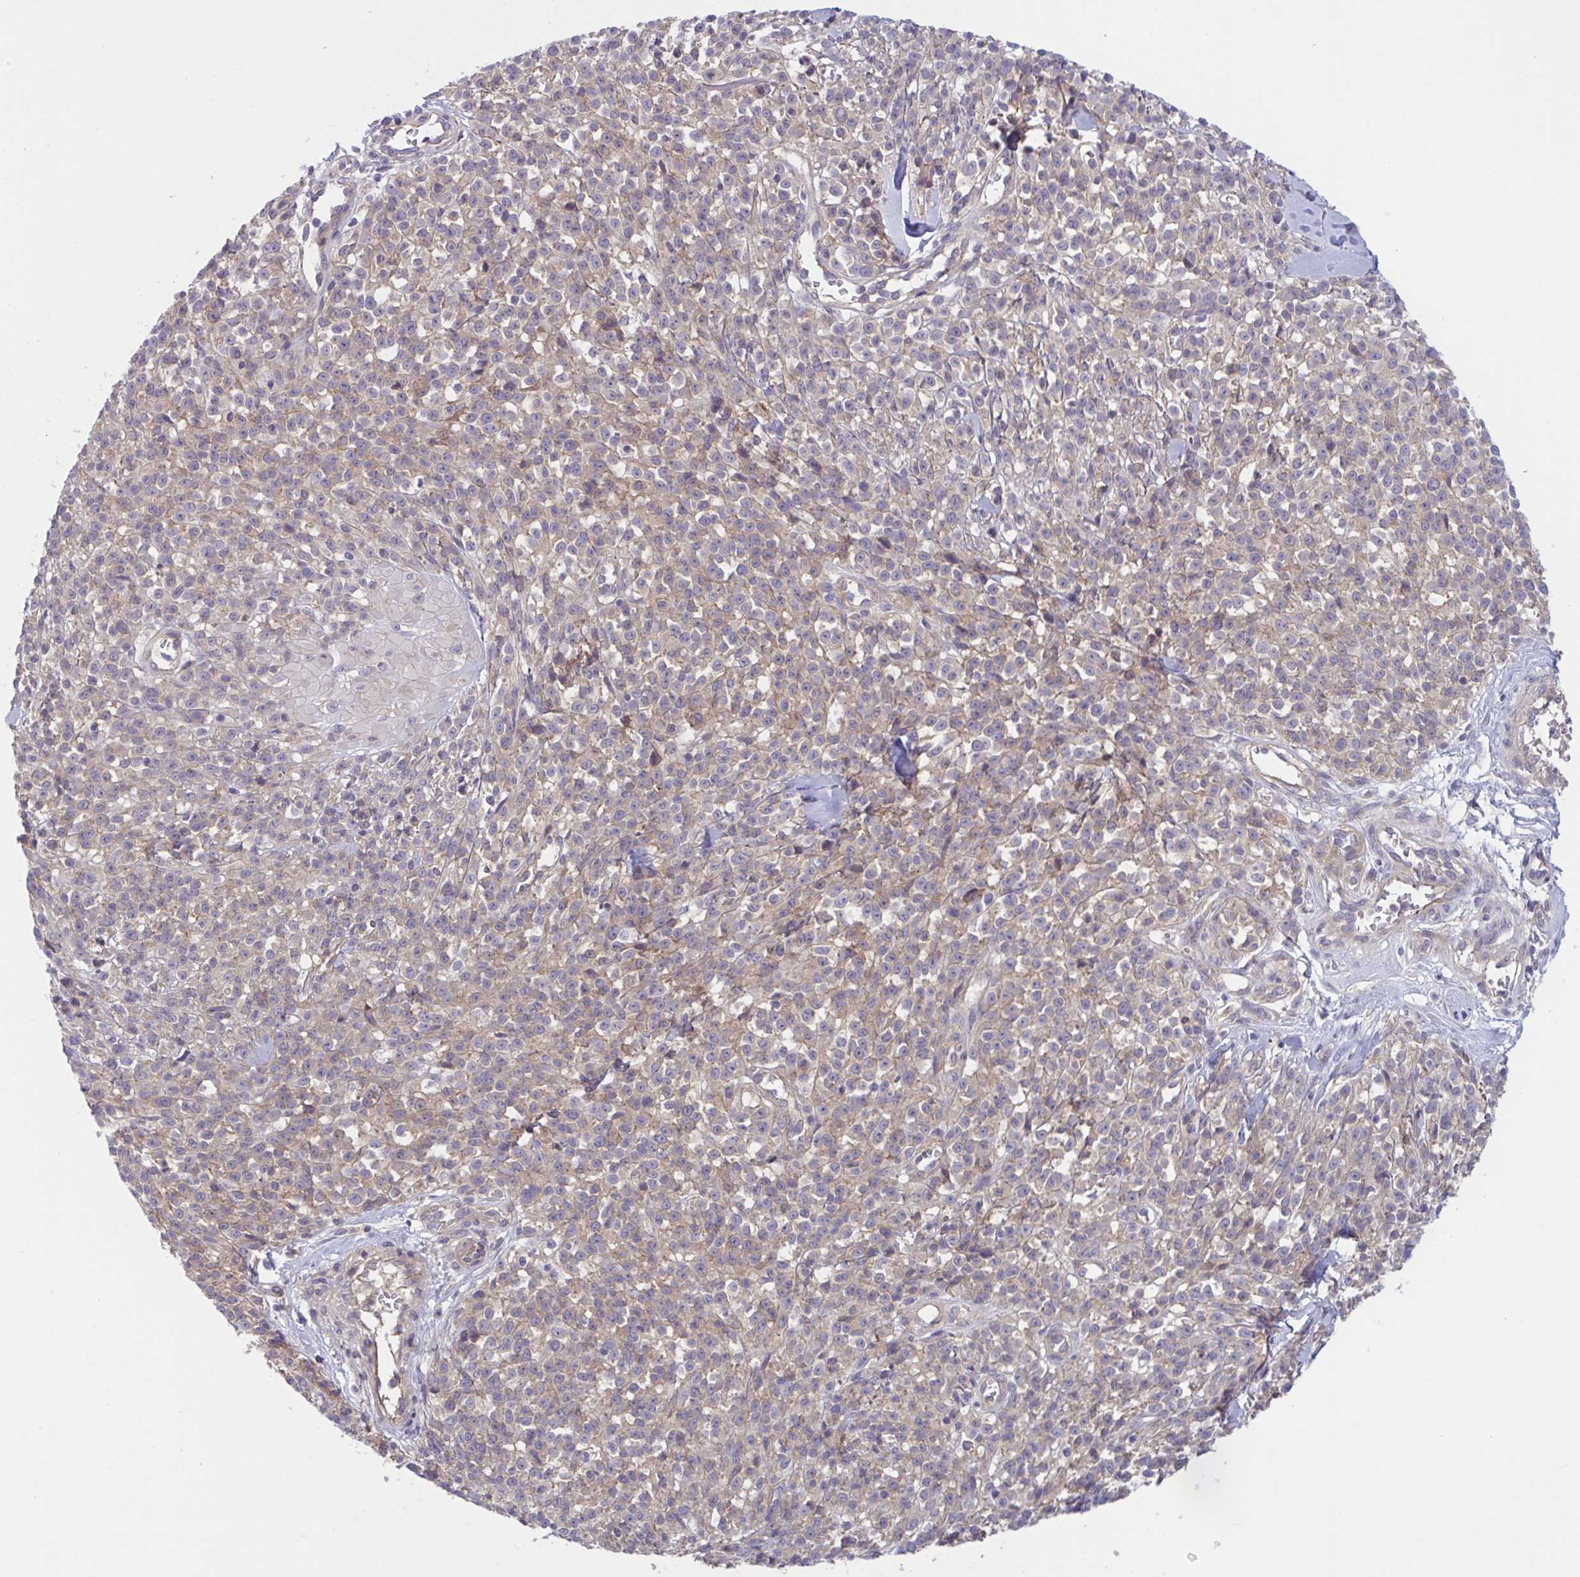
{"staining": {"intensity": "weak", "quantity": "25%-75%", "location": "cytoplasmic/membranous"}, "tissue": "melanoma", "cell_type": "Tumor cells", "image_type": "cancer", "snomed": [{"axis": "morphology", "description": "Malignant melanoma, NOS"}, {"axis": "topography", "description": "Skin"}, {"axis": "topography", "description": "Skin of trunk"}], "caption": "Immunohistochemistry (IHC) (DAB (3,3'-diaminobenzidine)) staining of melanoma shows weak cytoplasmic/membranous protein positivity in approximately 25%-75% of tumor cells.", "gene": "TTC7B", "patient": {"sex": "male", "age": 74}}